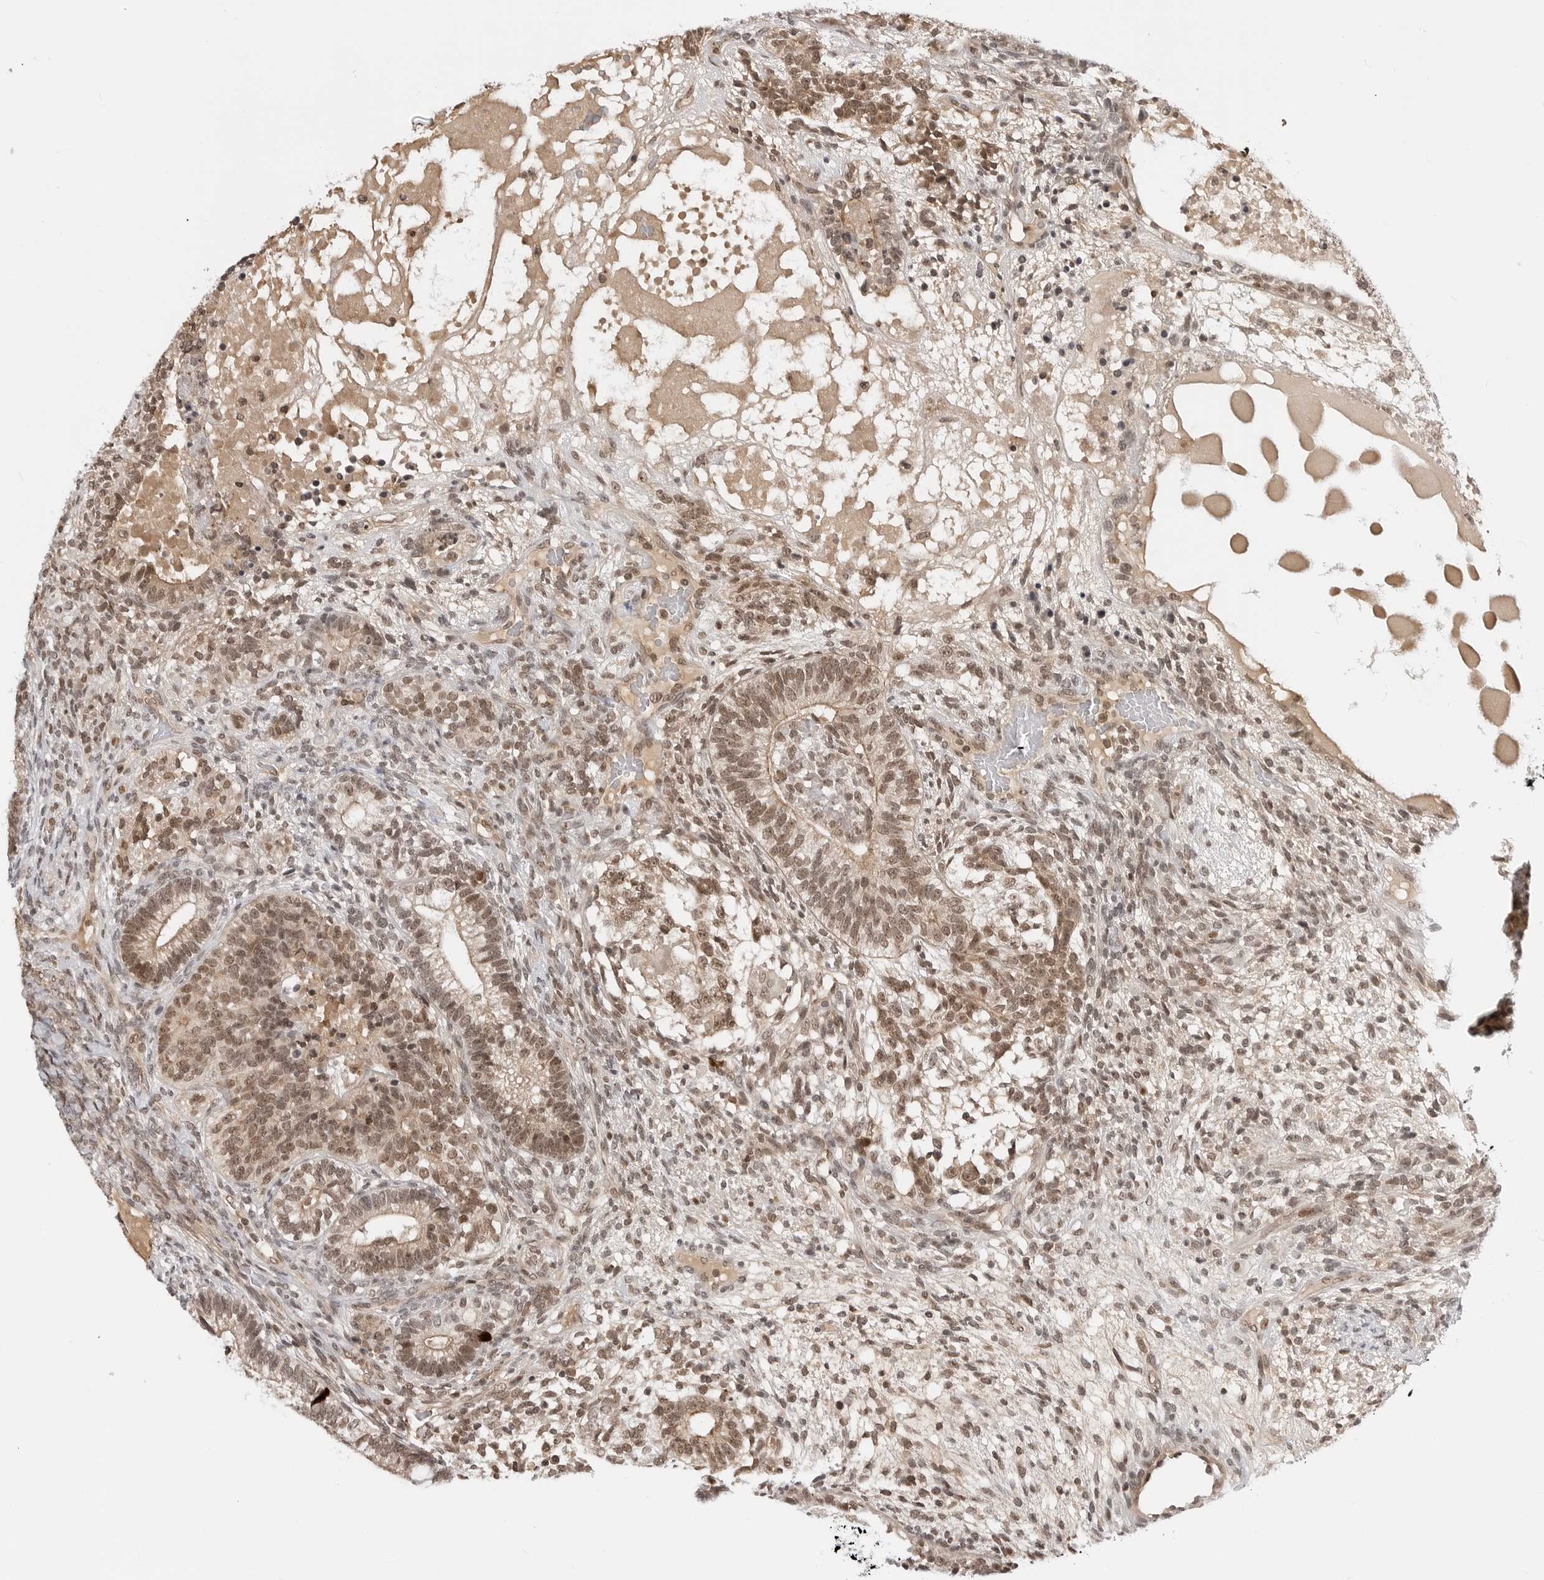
{"staining": {"intensity": "moderate", "quantity": ">75%", "location": "nuclear"}, "tissue": "testis cancer", "cell_type": "Tumor cells", "image_type": "cancer", "snomed": [{"axis": "morphology", "description": "Seminoma, NOS"}, {"axis": "morphology", "description": "Carcinoma, Embryonal, NOS"}, {"axis": "topography", "description": "Testis"}], "caption": "Immunohistochemical staining of testis cancer (seminoma) reveals moderate nuclear protein positivity in about >75% of tumor cells.", "gene": "C8orf33", "patient": {"sex": "male", "age": 28}}